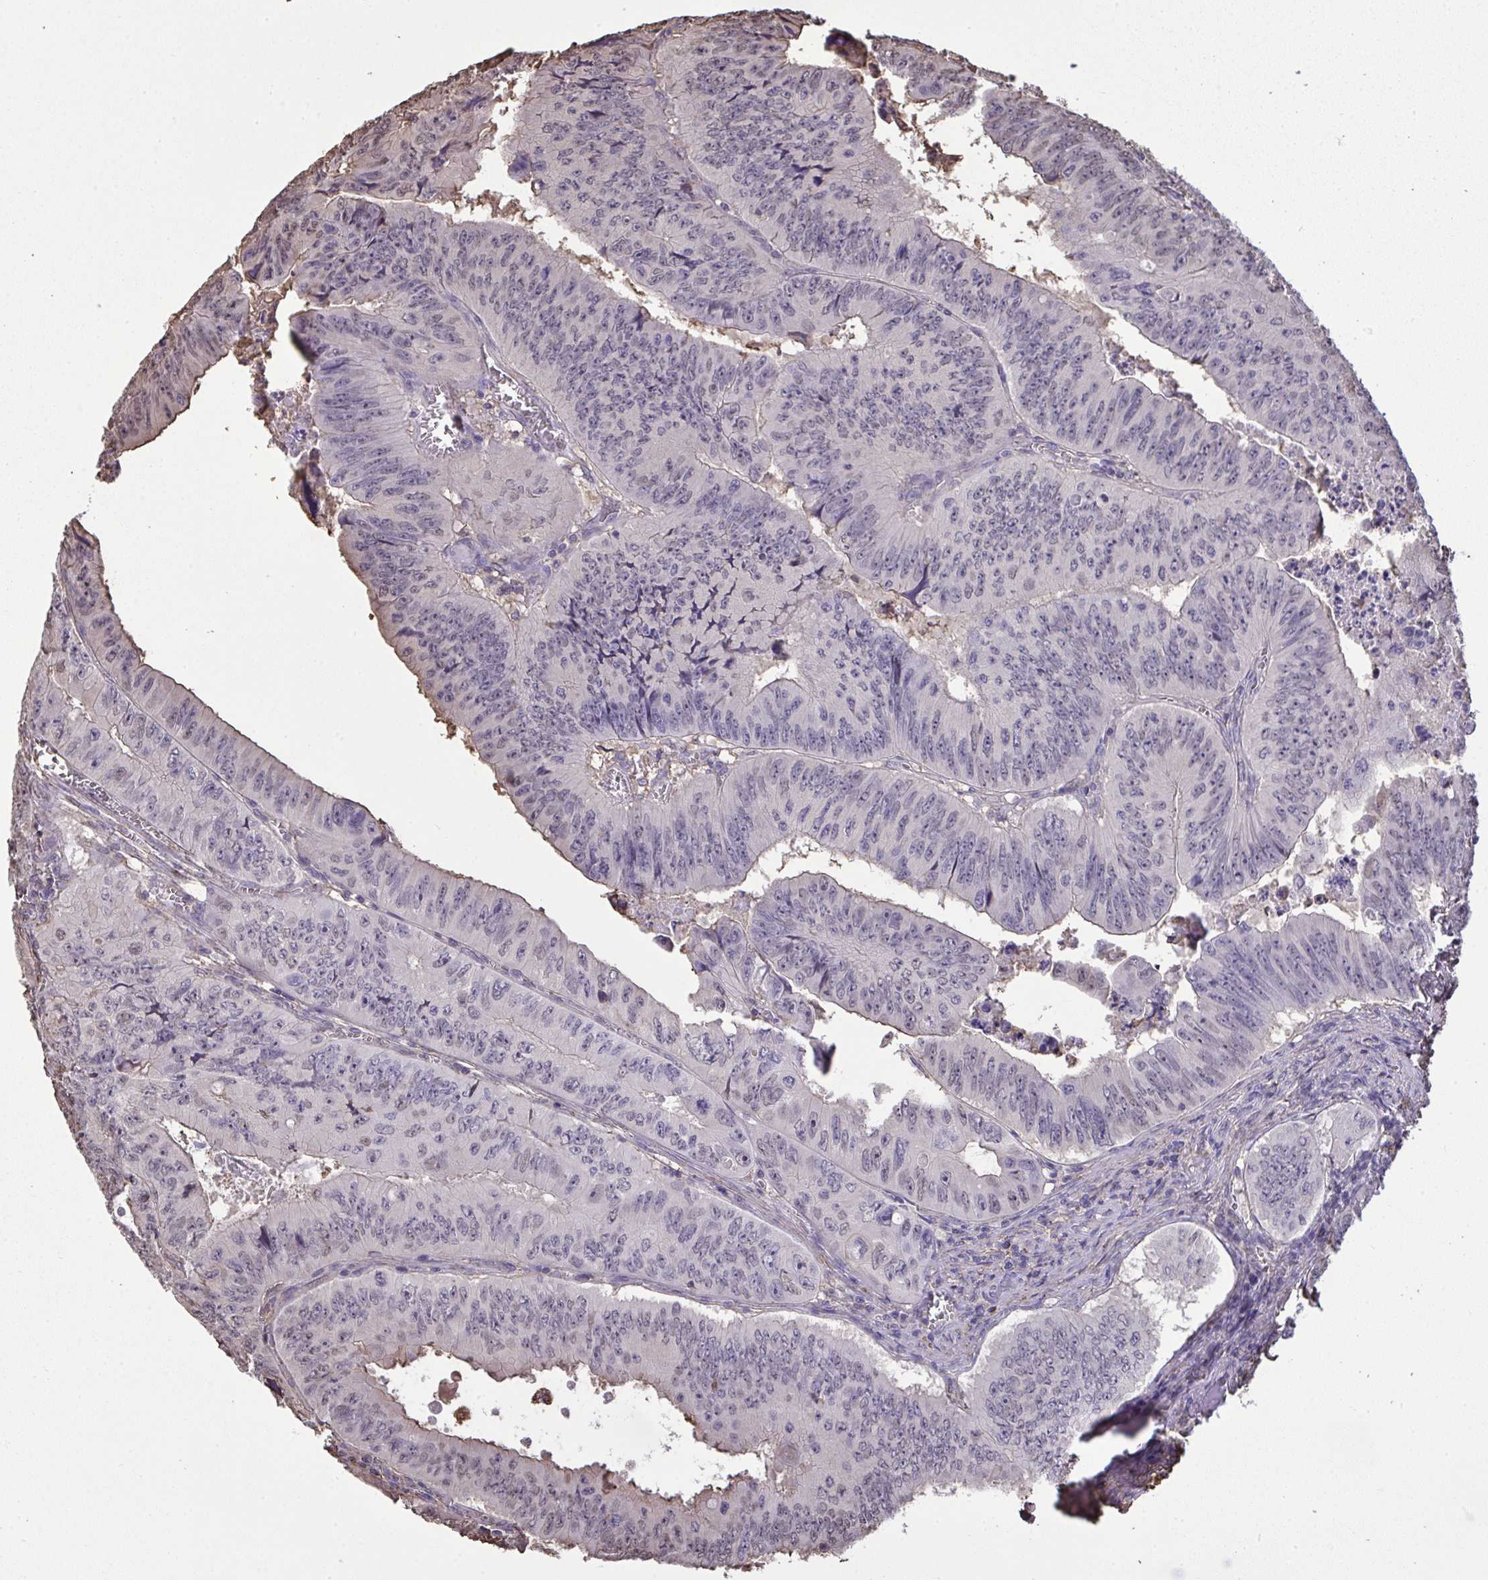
{"staining": {"intensity": "moderate", "quantity": "<25%", "location": "cytoplasmic/membranous"}, "tissue": "colorectal cancer", "cell_type": "Tumor cells", "image_type": "cancer", "snomed": [{"axis": "morphology", "description": "Adenocarcinoma, NOS"}, {"axis": "topography", "description": "Colon"}], "caption": "Tumor cells exhibit low levels of moderate cytoplasmic/membranous staining in approximately <25% of cells in human colorectal cancer.", "gene": "ANXA5", "patient": {"sex": "female", "age": 84}}